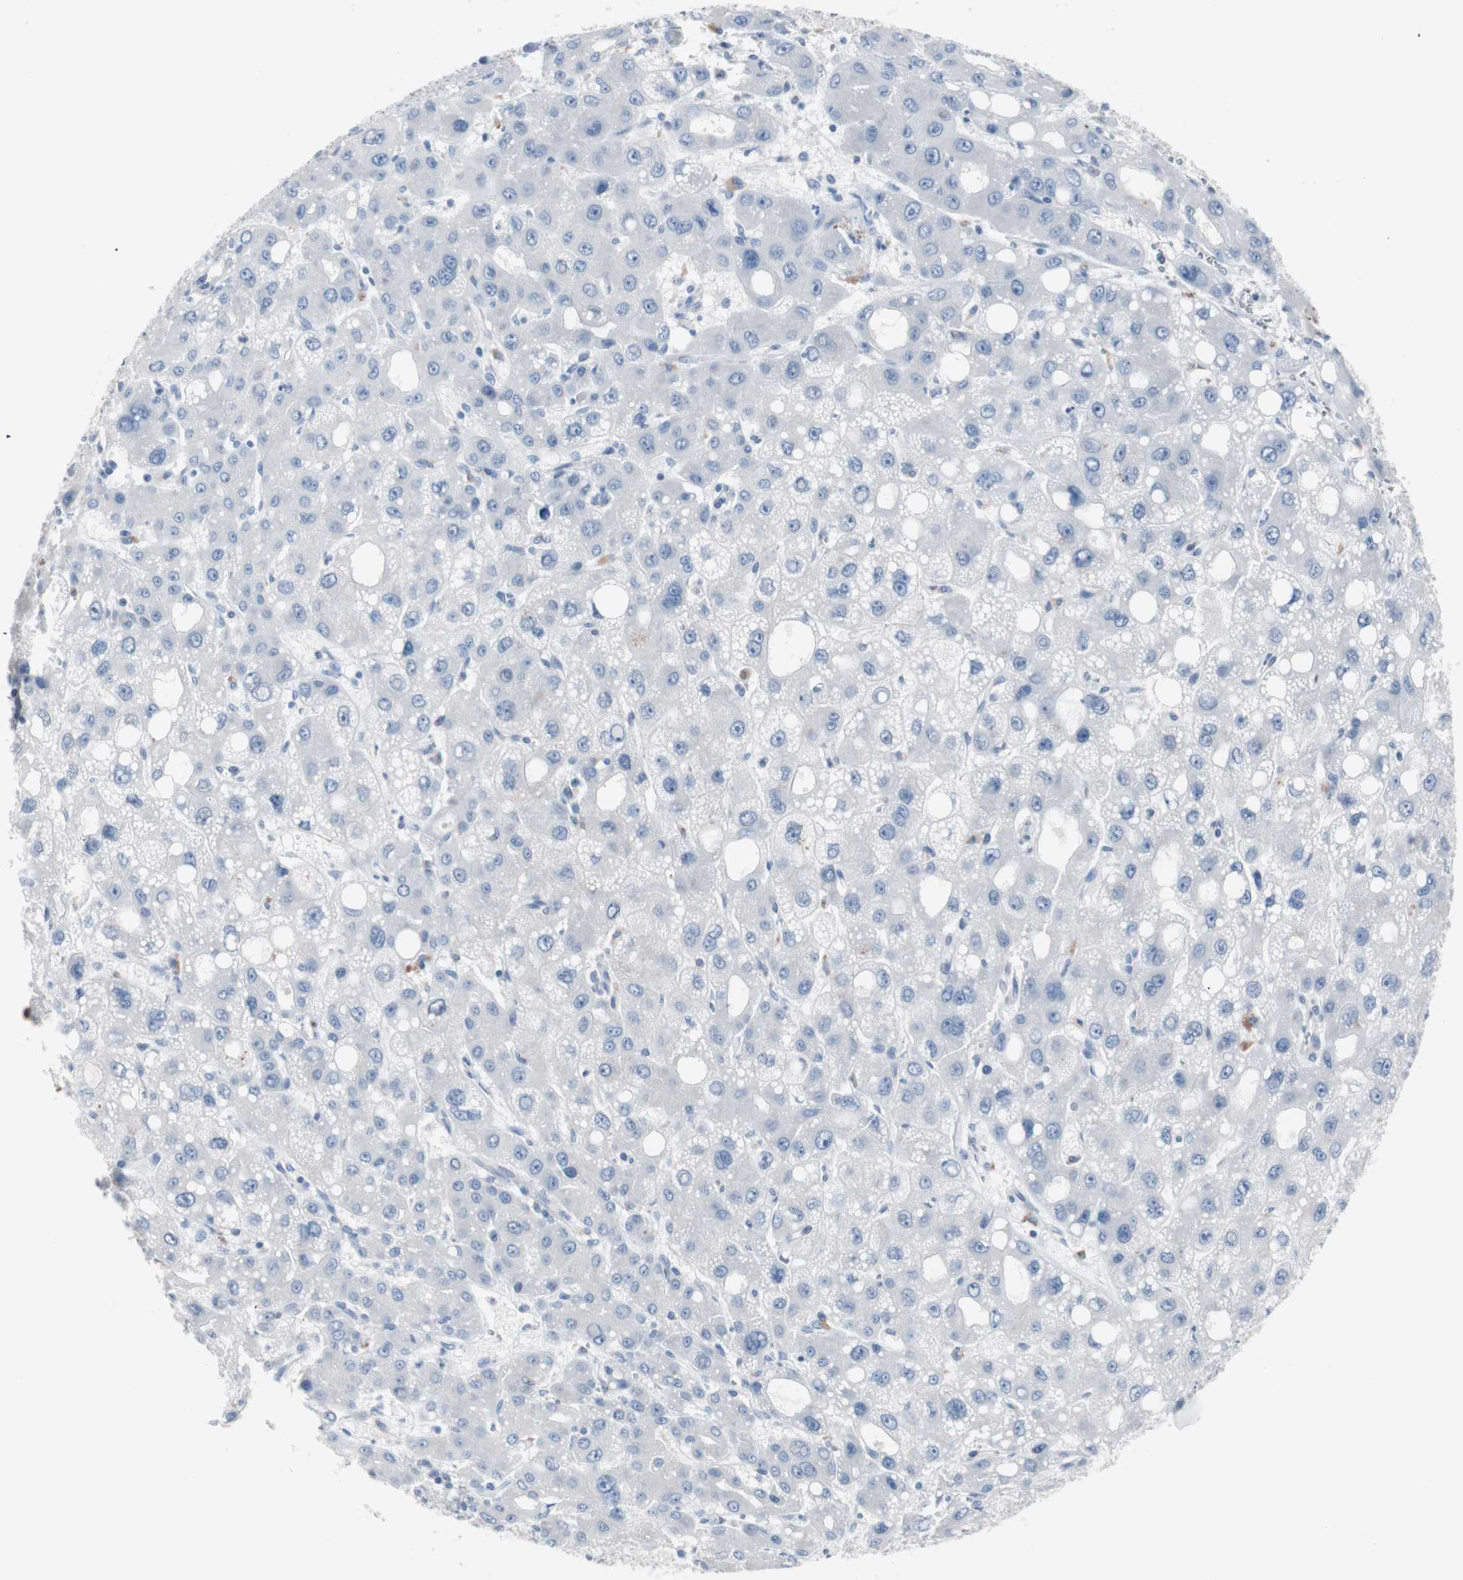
{"staining": {"intensity": "negative", "quantity": "none", "location": "none"}, "tissue": "liver cancer", "cell_type": "Tumor cells", "image_type": "cancer", "snomed": [{"axis": "morphology", "description": "Carcinoma, Hepatocellular, NOS"}, {"axis": "topography", "description": "Liver"}], "caption": "This is a histopathology image of immunohistochemistry (IHC) staining of liver cancer, which shows no positivity in tumor cells.", "gene": "ULBP1", "patient": {"sex": "male", "age": 55}}